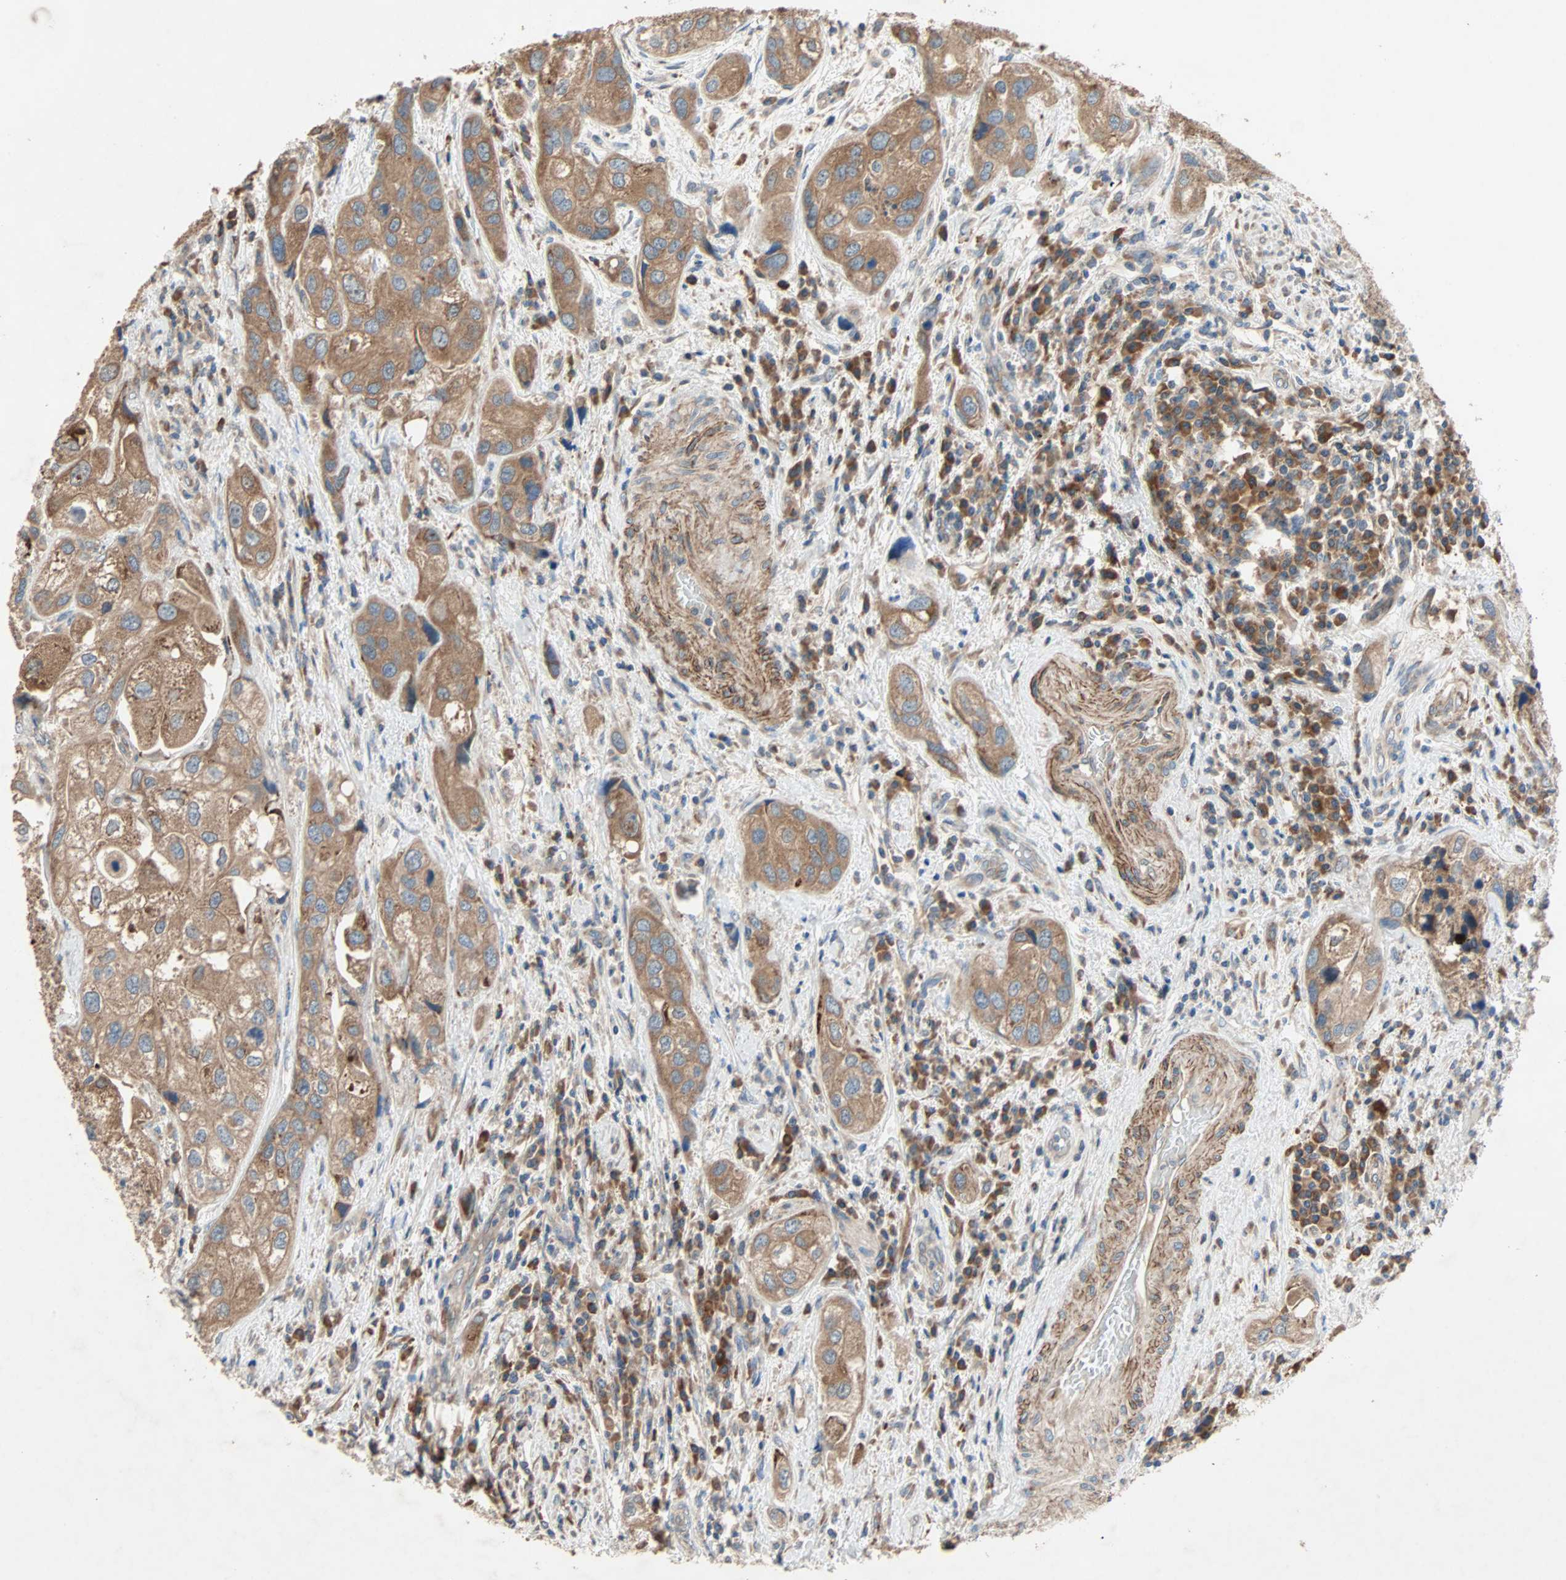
{"staining": {"intensity": "moderate", "quantity": ">75%", "location": "cytoplasmic/membranous"}, "tissue": "urothelial cancer", "cell_type": "Tumor cells", "image_type": "cancer", "snomed": [{"axis": "morphology", "description": "Urothelial carcinoma, High grade"}, {"axis": "topography", "description": "Urinary bladder"}], "caption": "Immunohistochemical staining of urothelial cancer displays medium levels of moderate cytoplasmic/membranous protein expression in approximately >75% of tumor cells.", "gene": "XYLT1", "patient": {"sex": "female", "age": 64}}